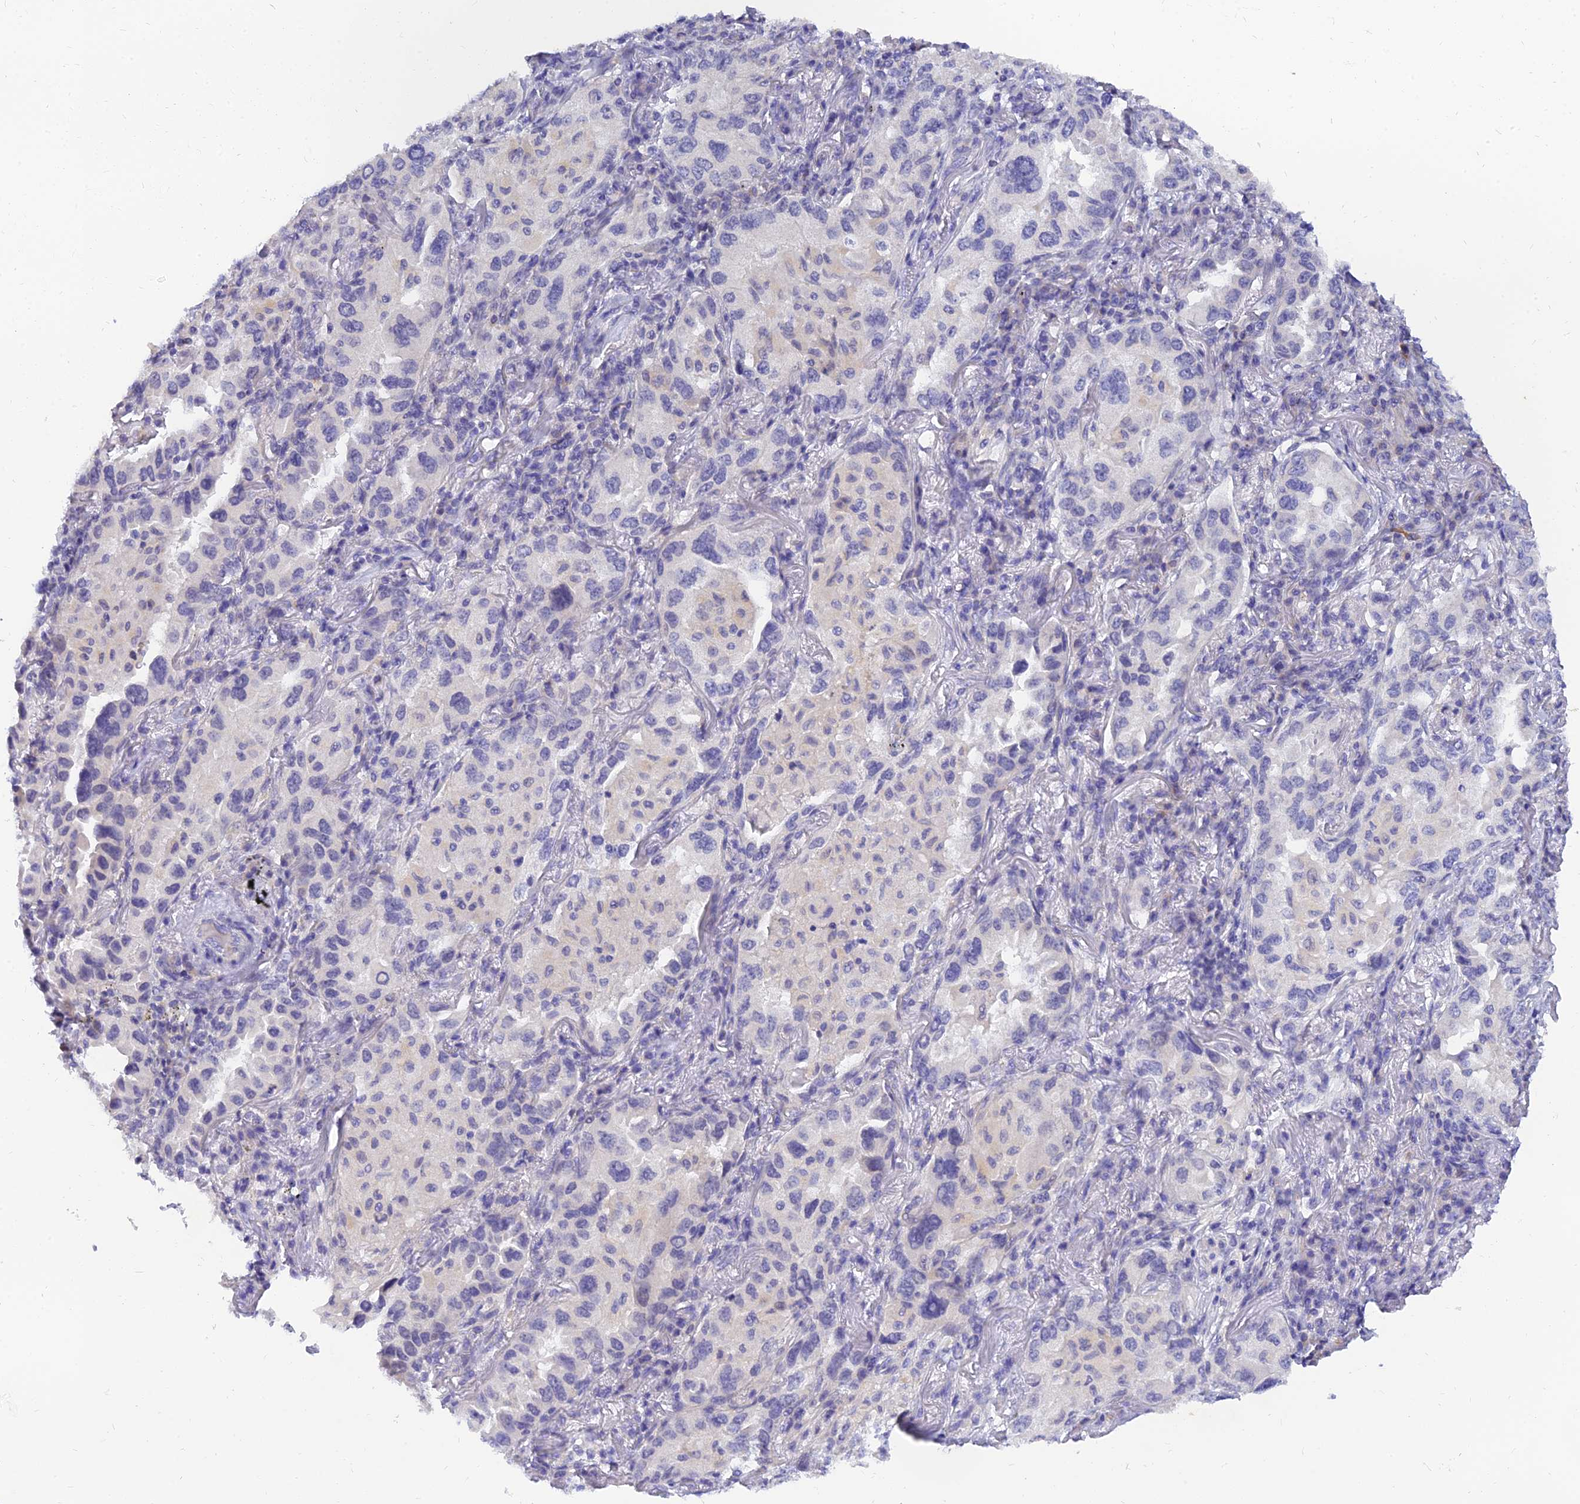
{"staining": {"intensity": "negative", "quantity": "none", "location": "none"}, "tissue": "lung cancer", "cell_type": "Tumor cells", "image_type": "cancer", "snomed": [{"axis": "morphology", "description": "Adenocarcinoma, NOS"}, {"axis": "topography", "description": "Lung"}], "caption": "Tumor cells are negative for protein expression in human lung cancer.", "gene": "TMEM161B", "patient": {"sex": "female", "age": 69}}